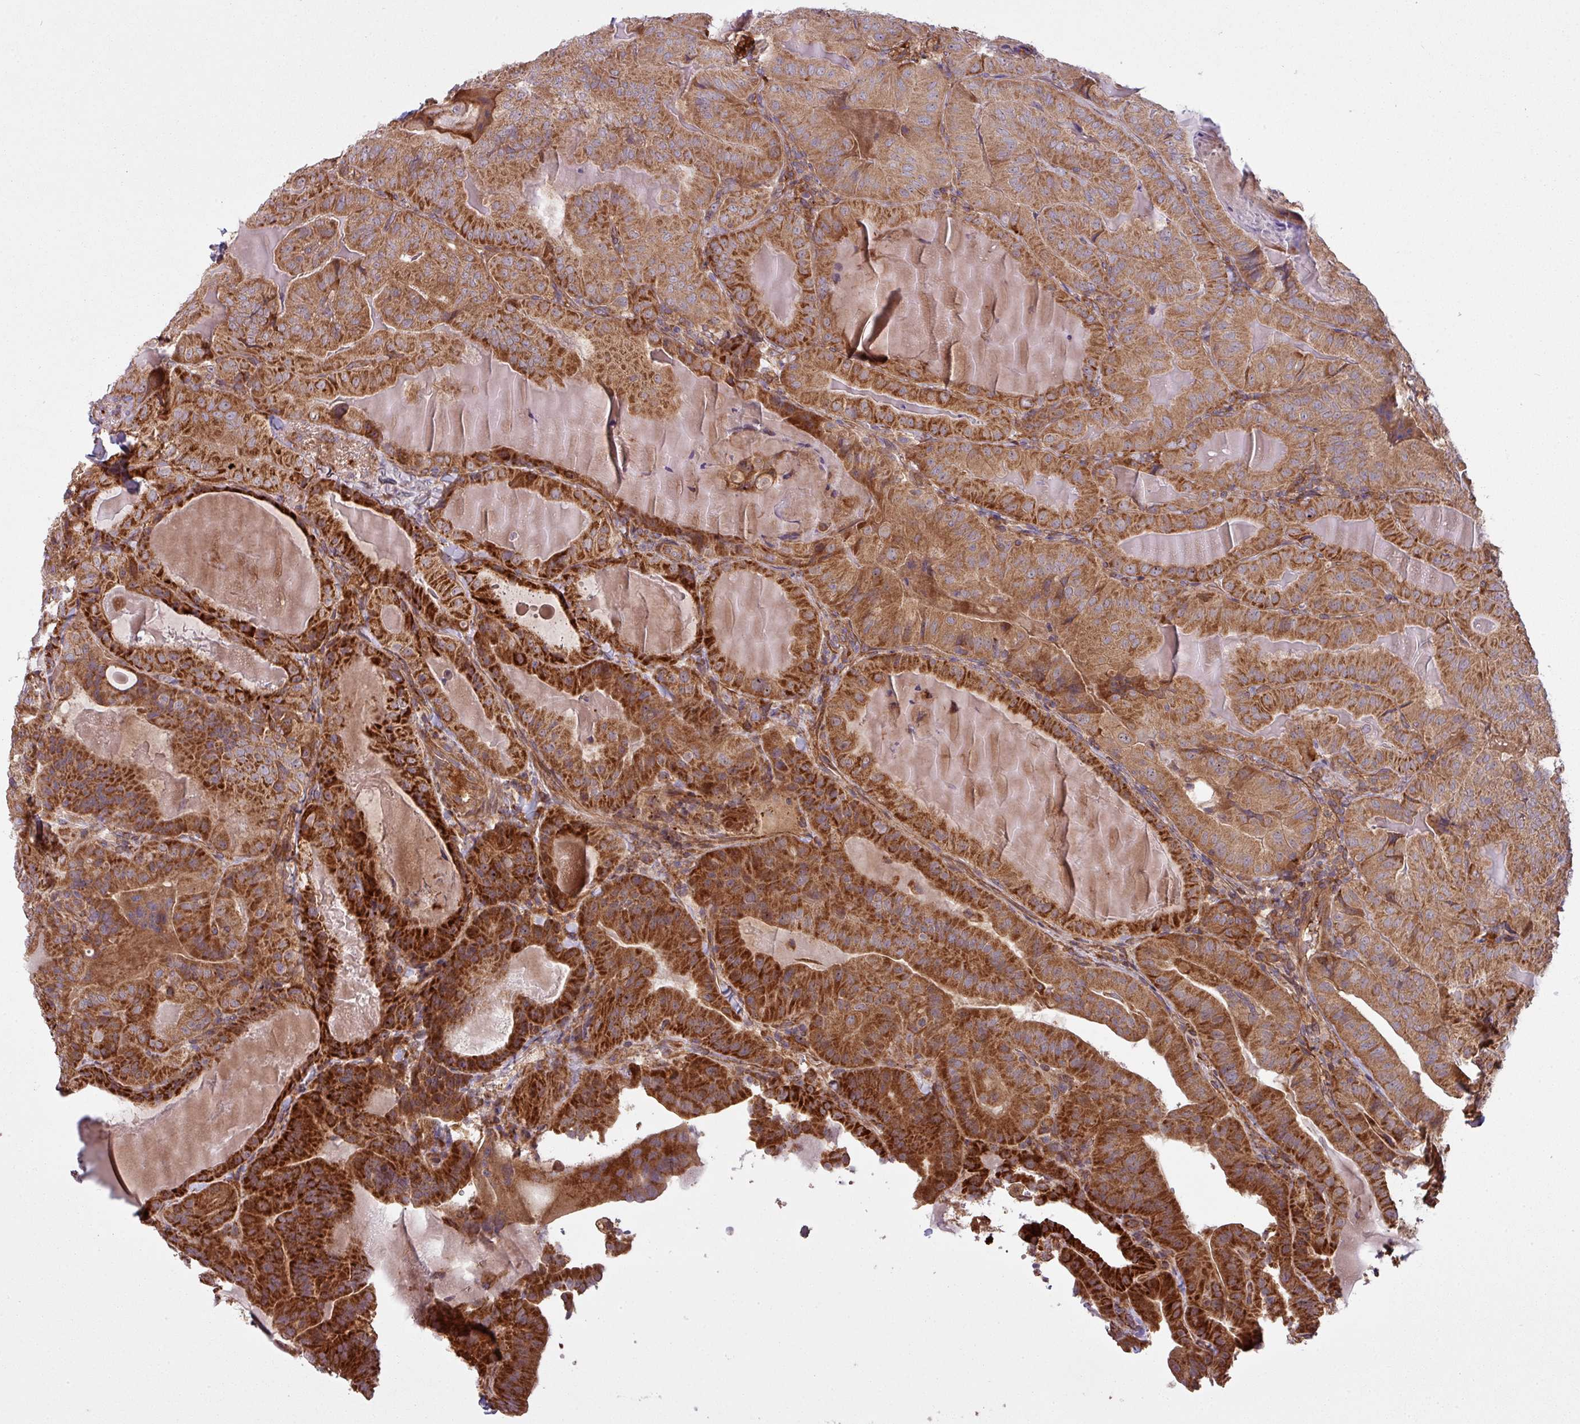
{"staining": {"intensity": "strong", "quantity": ">75%", "location": "cytoplasmic/membranous"}, "tissue": "thyroid cancer", "cell_type": "Tumor cells", "image_type": "cancer", "snomed": [{"axis": "morphology", "description": "Papillary adenocarcinoma, NOS"}, {"axis": "topography", "description": "Thyroid gland"}], "caption": "There is high levels of strong cytoplasmic/membranous staining in tumor cells of thyroid cancer, as demonstrated by immunohistochemical staining (brown color).", "gene": "SNRNP25", "patient": {"sex": "female", "age": 68}}